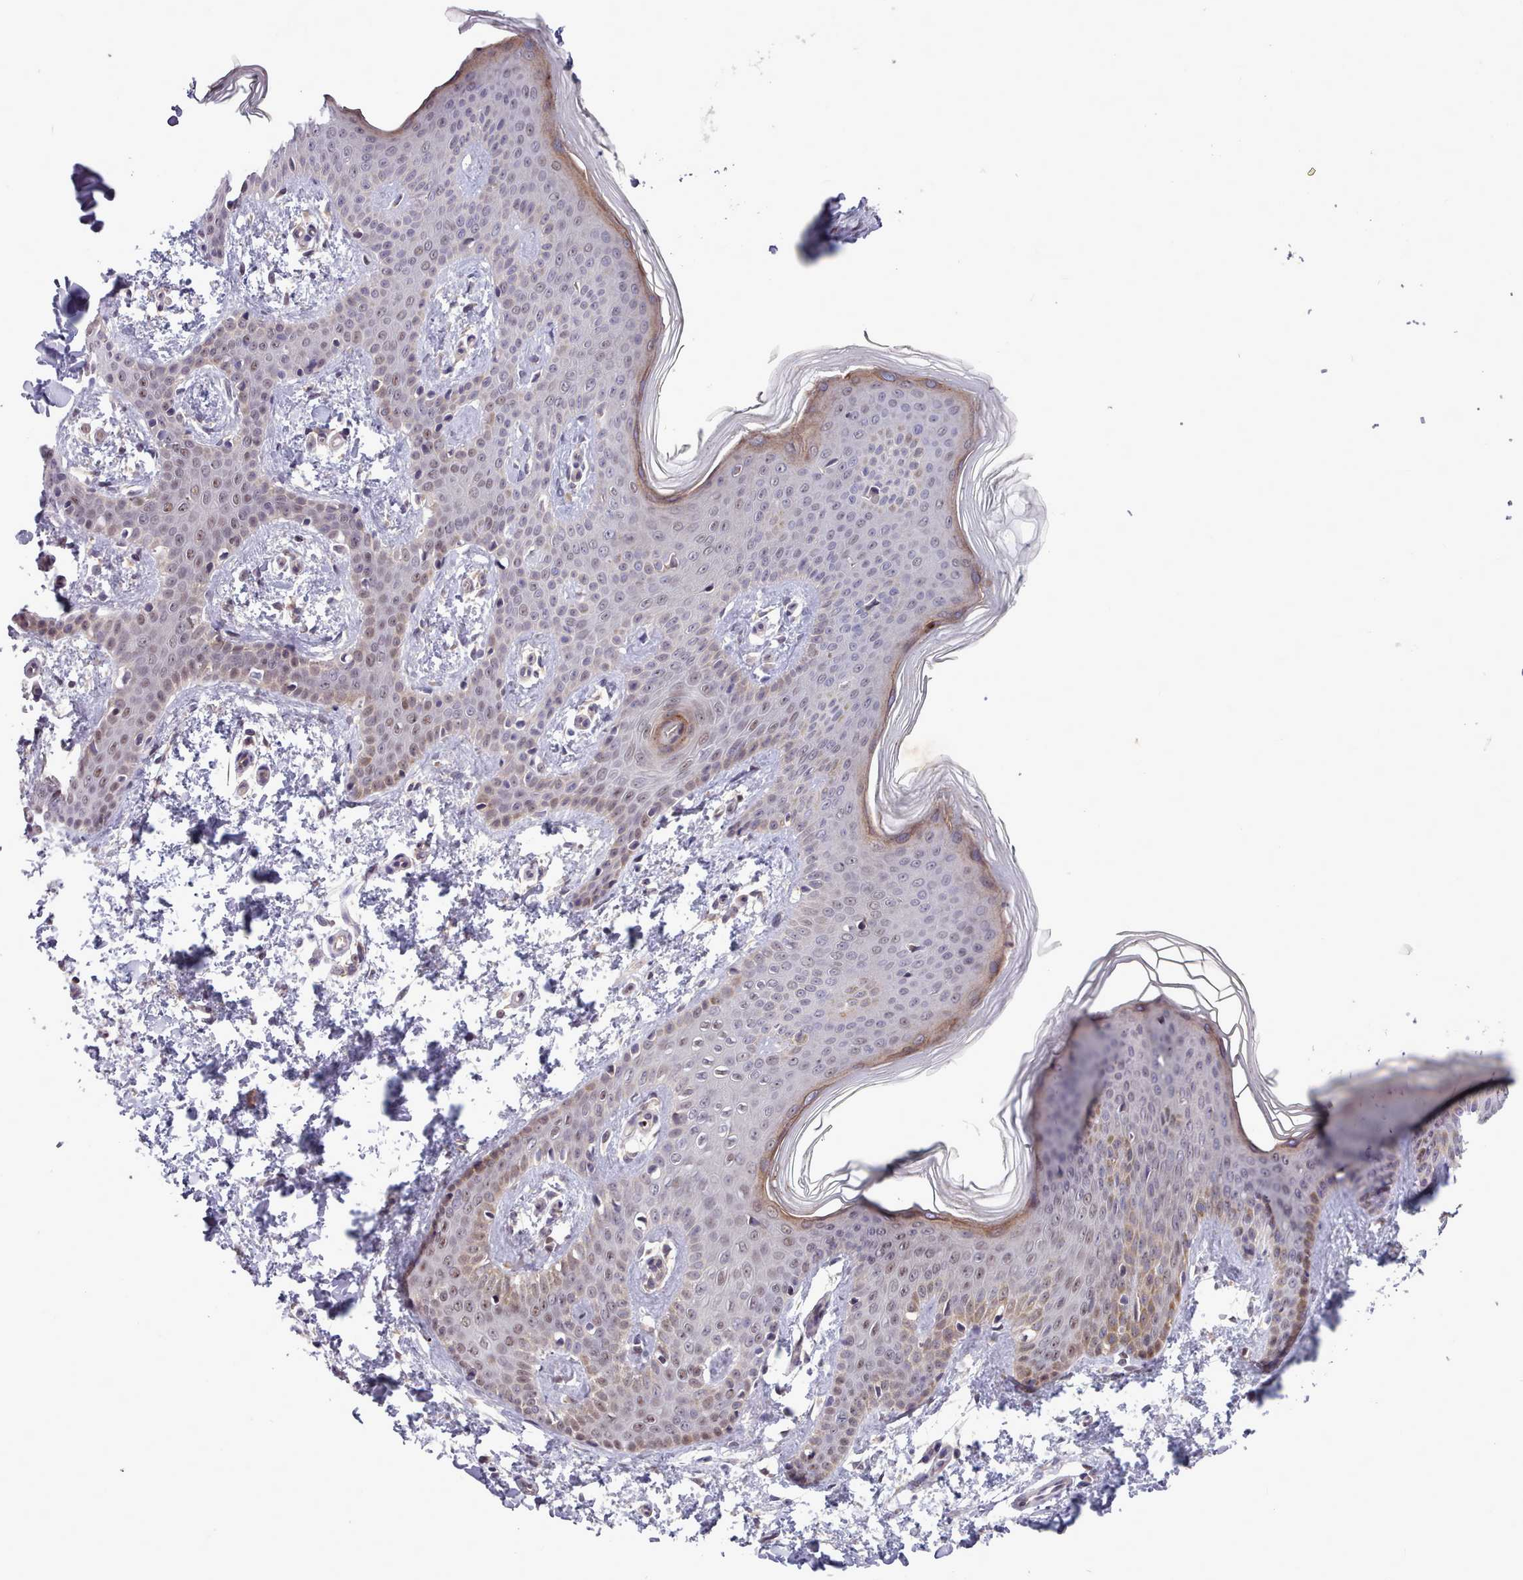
{"staining": {"intensity": "negative", "quantity": "none", "location": "none"}, "tissue": "skin", "cell_type": "Fibroblasts", "image_type": "normal", "snomed": [{"axis": "morphology", "description": "Normal tissue, NOS"}, {"axis": "topography", "description": "Skin"}], "caption": "IHC histopathology image of unremarkable human skin stained for a protein (brown), which shows no expression in fibroblasts. (DAB immunohistochemistry with hematoxylin counter stain).", "gene": "AHCY", "patient": {"sex": "male", "age": 36}}